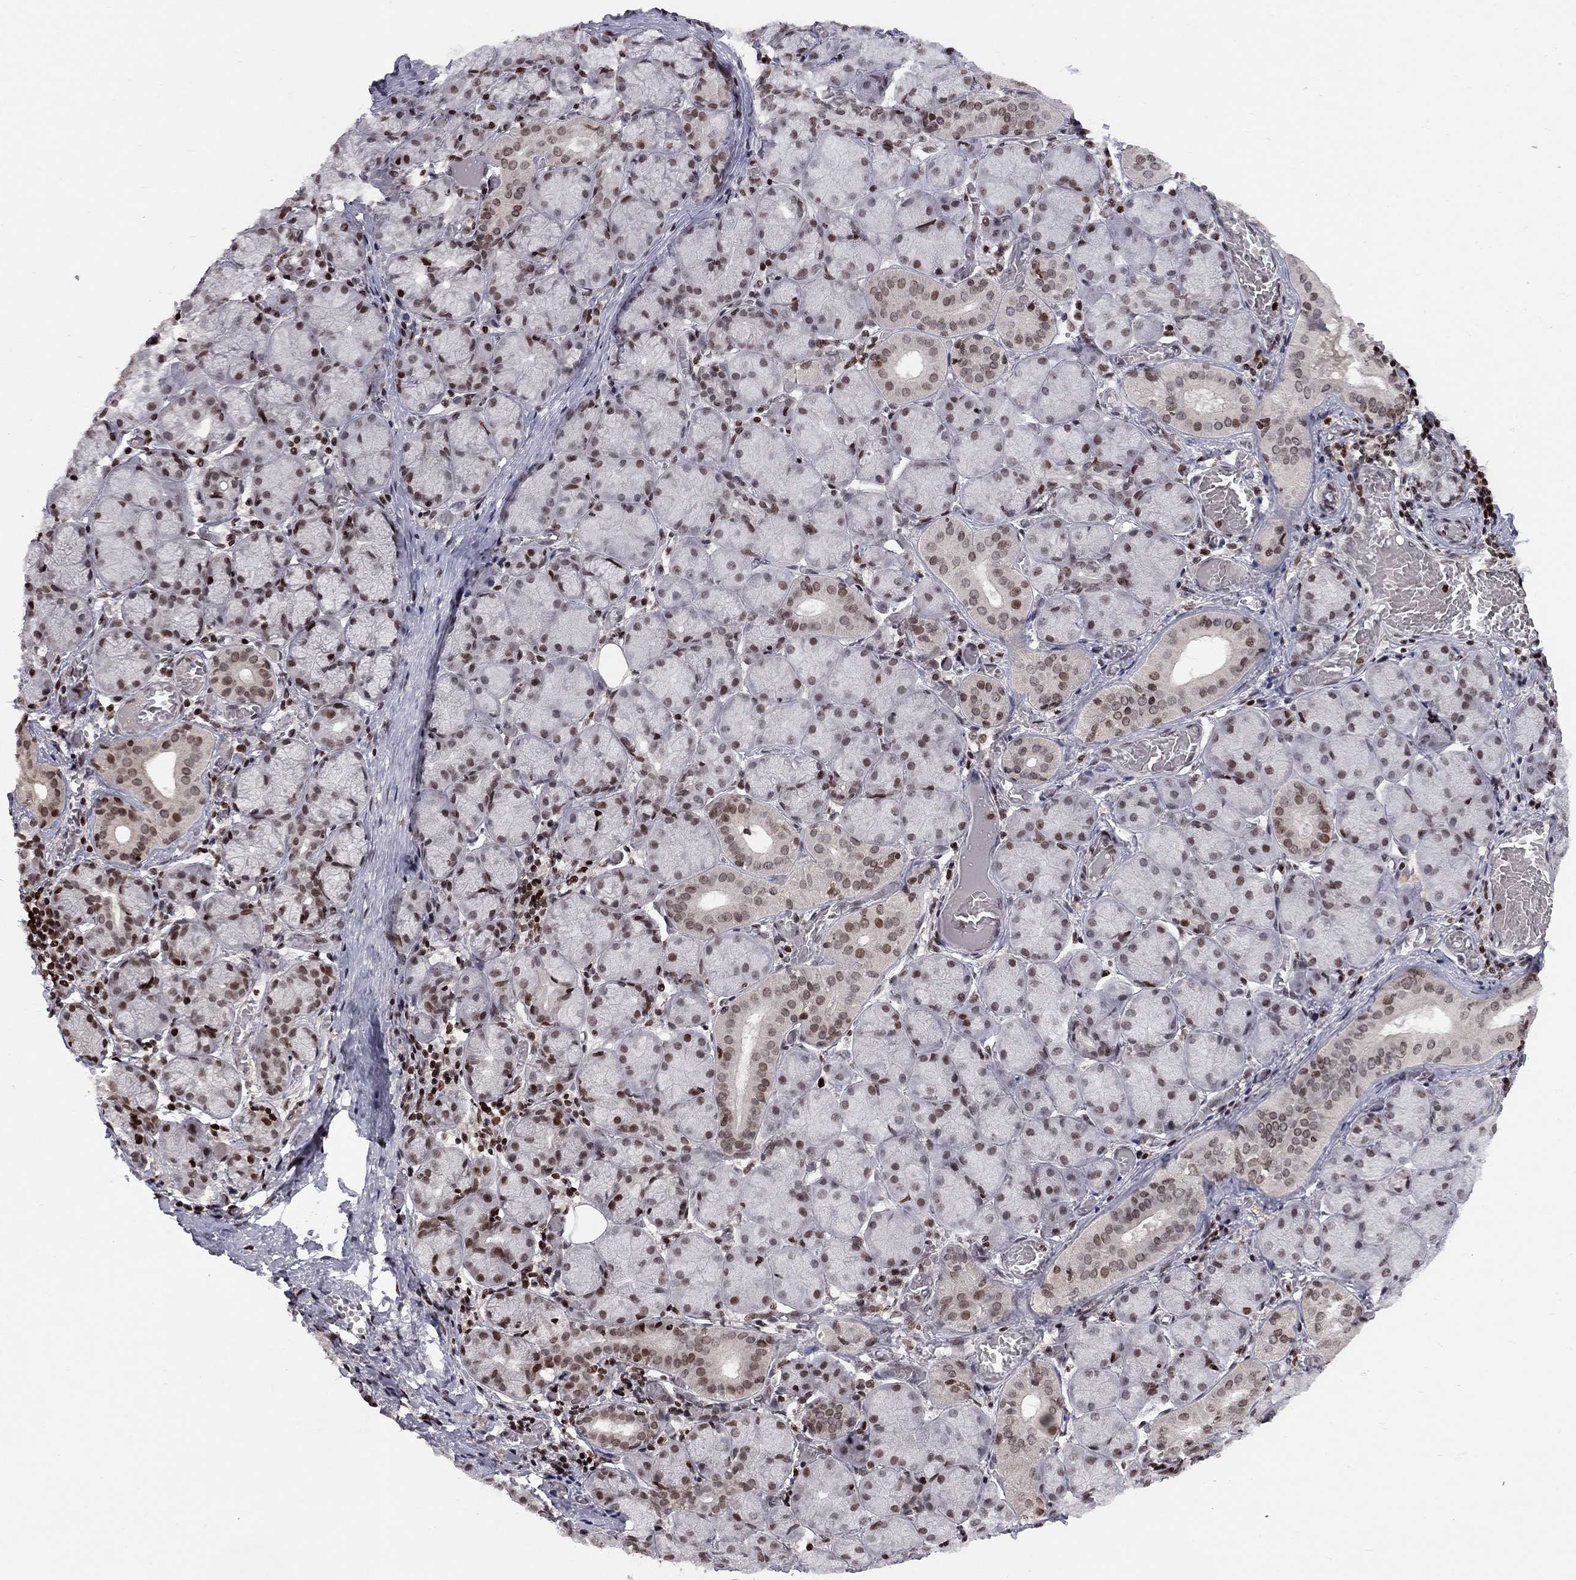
{"staining": {"intensity": "strong", "quantity": "25%-75%", "location": "nuclear"}, "tissue": "salivary gland", "cell_type": "Glandular cells", "image_type": "normal", "snomed": [{"axis": "morphology", "description": "Normal tissue, NOS"}, {"axis": "topography", "description": "Salivary gland"}, {"axis": "topography", "description": "Peripheral nerve tissue"}], "caption": "This micrograph reveals benign salivary gland stained with IHC to label a protein in brown. The nuclear of glandular cells show strong positivity for the protein. Nuclei are counter-stained blue.", "gene": "RNASEH2C", "patient": {"sex": "female", "age": 24}}